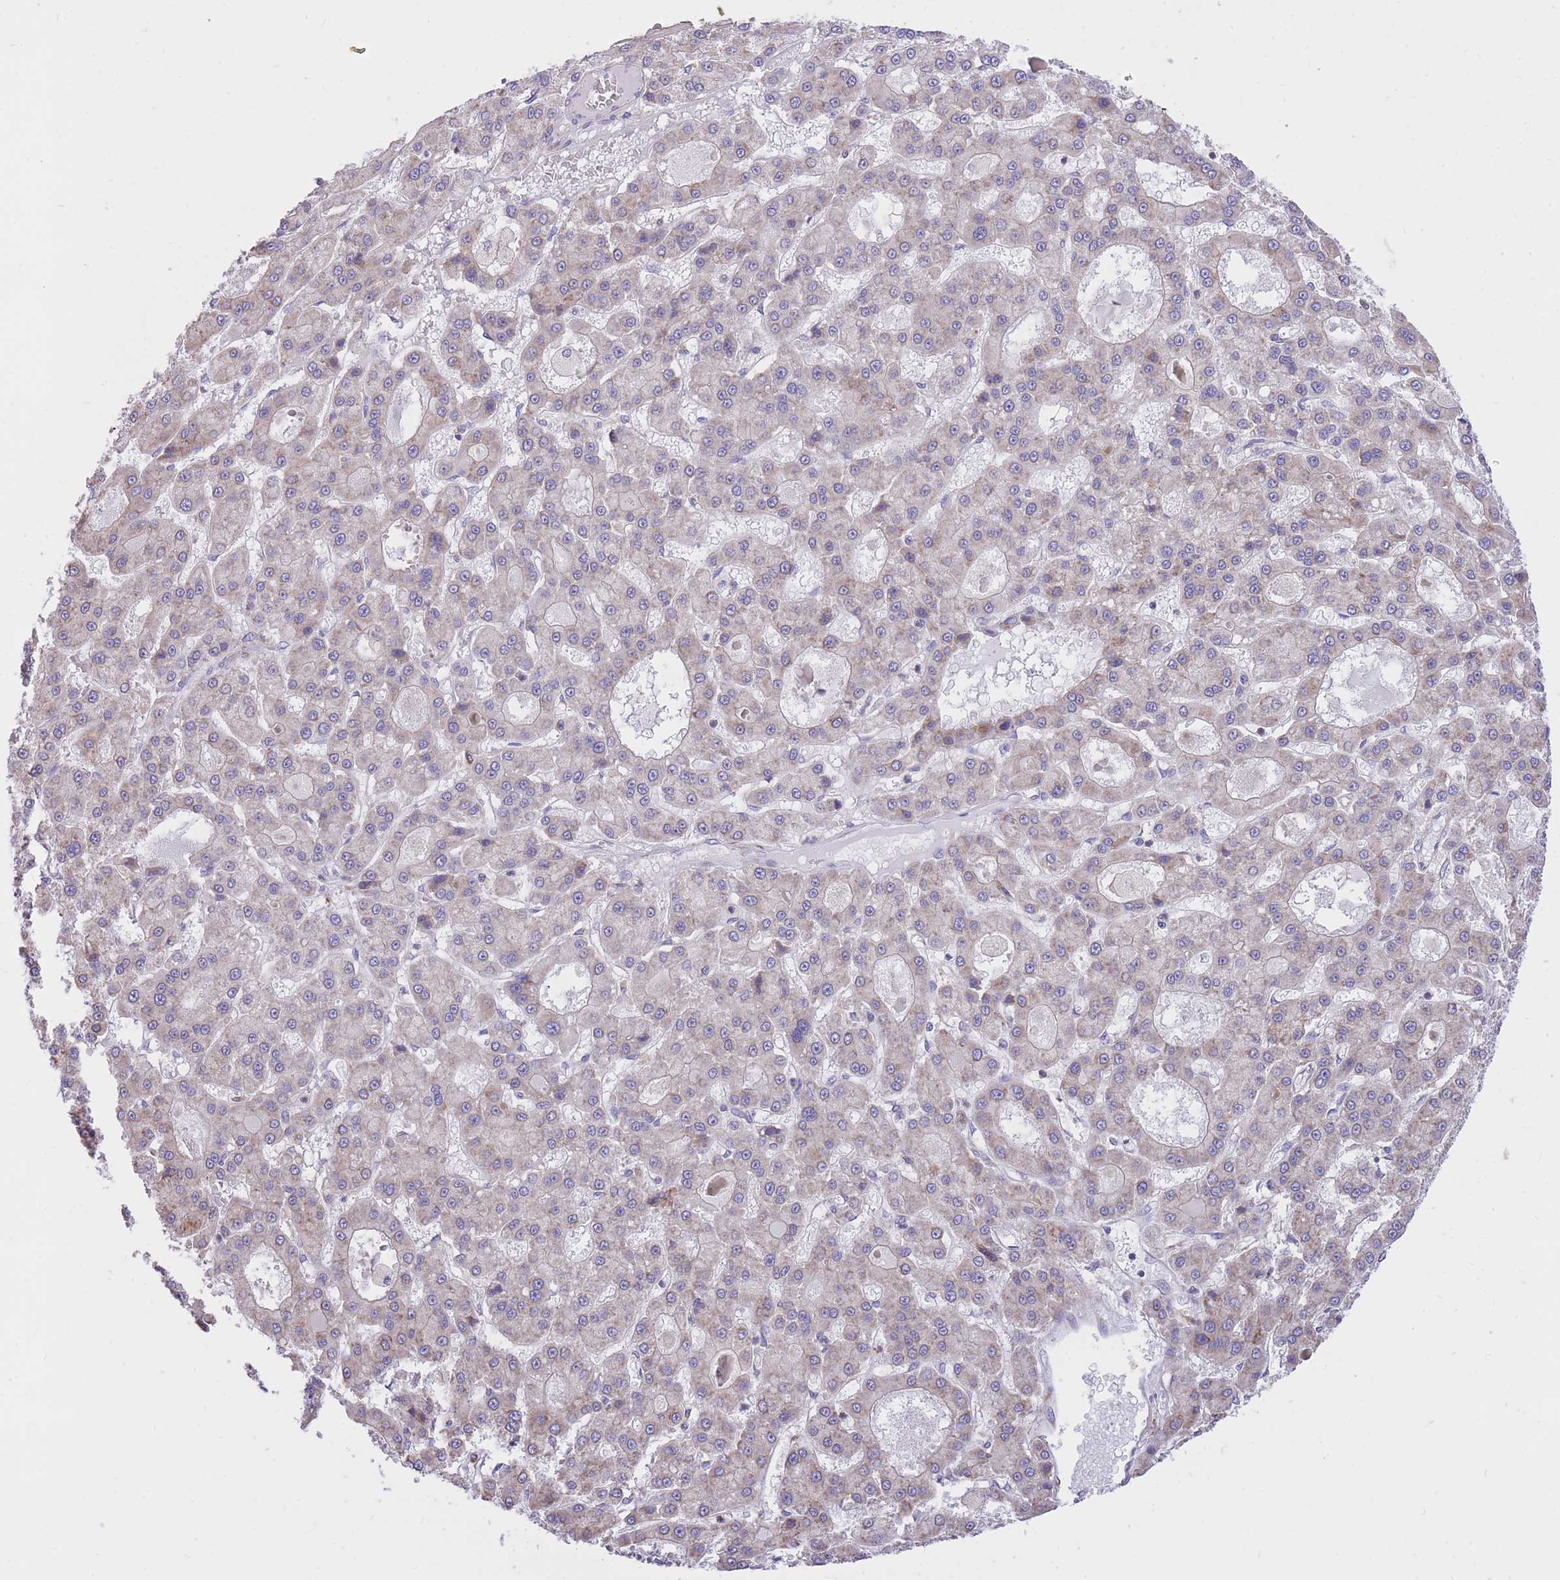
{"staining": {"intensity": "negative", "quantity": "none", "location": "none"}, "tissue": "liver cancer", "cell_type": "Tumor cells", "image_type": "cancer", "snomed": [{"axis": "morphology", "description": "Carcinoma, Hepatocellular, NOS"}, {"axis": "topography", "description": "Liver"}], "caption": "Immunohistochemistry of human hepatocellular carcinoma (liver) exhibits no positivity in tumor cells. (DAB (3,3'-diaminobenzidine) IHC, high magnification).", "gene": "GBP7", "patient": {"sex": "male", "age": 70}}